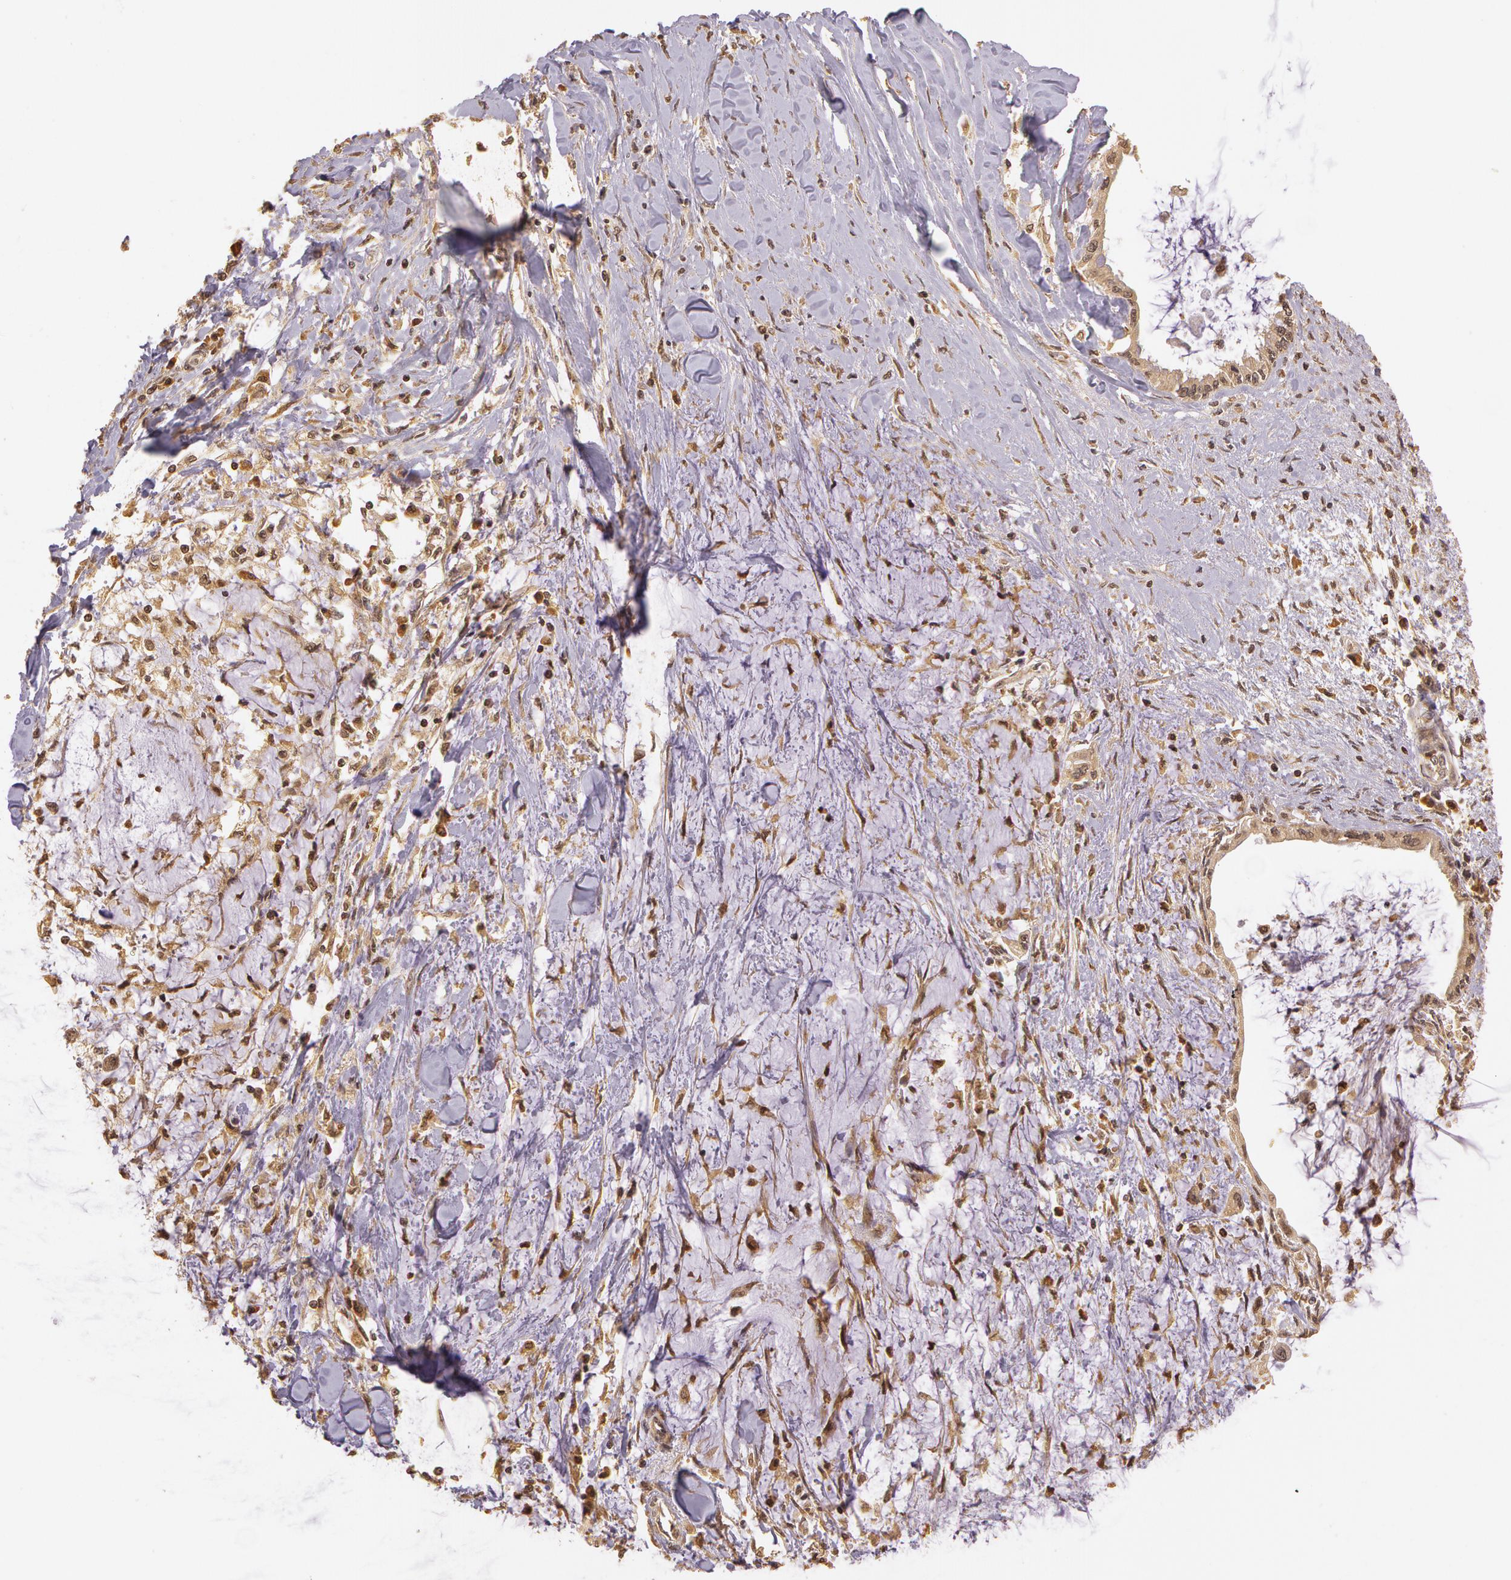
{"staining": {"intensity": "moderate", "quantity": ">75%", "location": "cytoplasmic/membranous"}, "tissue": "pancreatic cancer", "cell_type": "Tumor cells", "image_type": "cancer", "snomed": [{"axis": "morphology", "description": "Adenocarcinoma, NOS"}, {"axis": "topography", "description": "Pancreas"}], "caption": "IHC photomicrograph of adenocarcinoma (pancreatic) stained for a protein (brown), which exhibits medium levels of moderate cytoplasmic/membranous positivity in about >75% of tumor cells.", "gene": "ASCC2", "patient": {"sex": "female", "age": 64}}